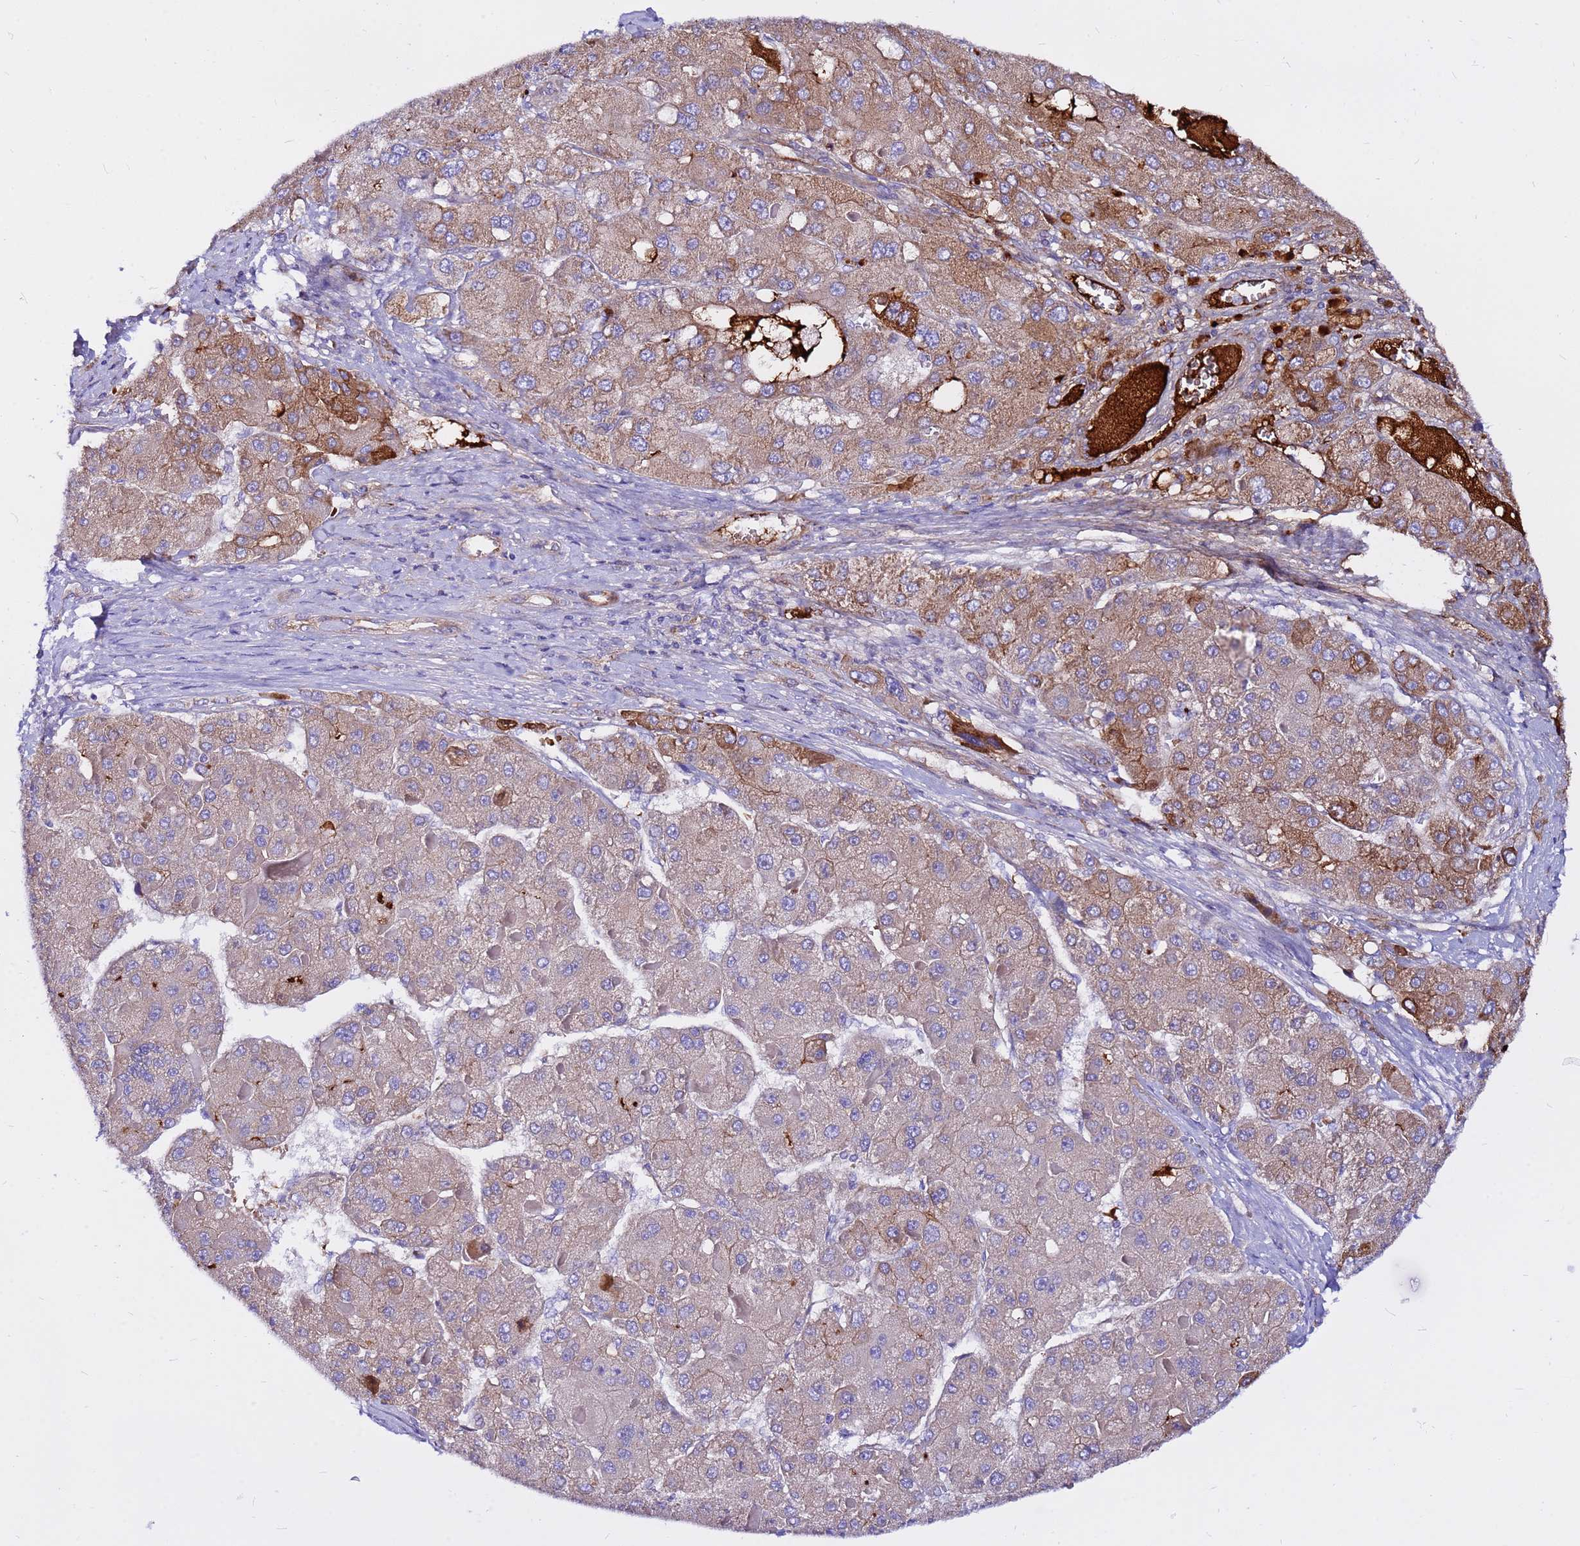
{"staining": {"intensity": "moderate", "quantity": ">75%", "location": "cytoplasmic/membranous"}, "tissue": "liver cancer", "cell_type": "Tumor cells", "image_type": "cancer", "snomed": [{"axis": "morphology", "description": "Carcinoma, Hepatocellular, NOS"}, {"axis": "topography", "description": "Liver"}], "caption": "Immunohistochemistry (IHC) (DAB) staining of human liver cancer (hepatocellular carcinoma) exhibits moderate cytoplasmic/membranous protein positivity in about >75% of tumor cells.", "gene": "CRHBP", "patient": {"sex": "female", "age": 73}}